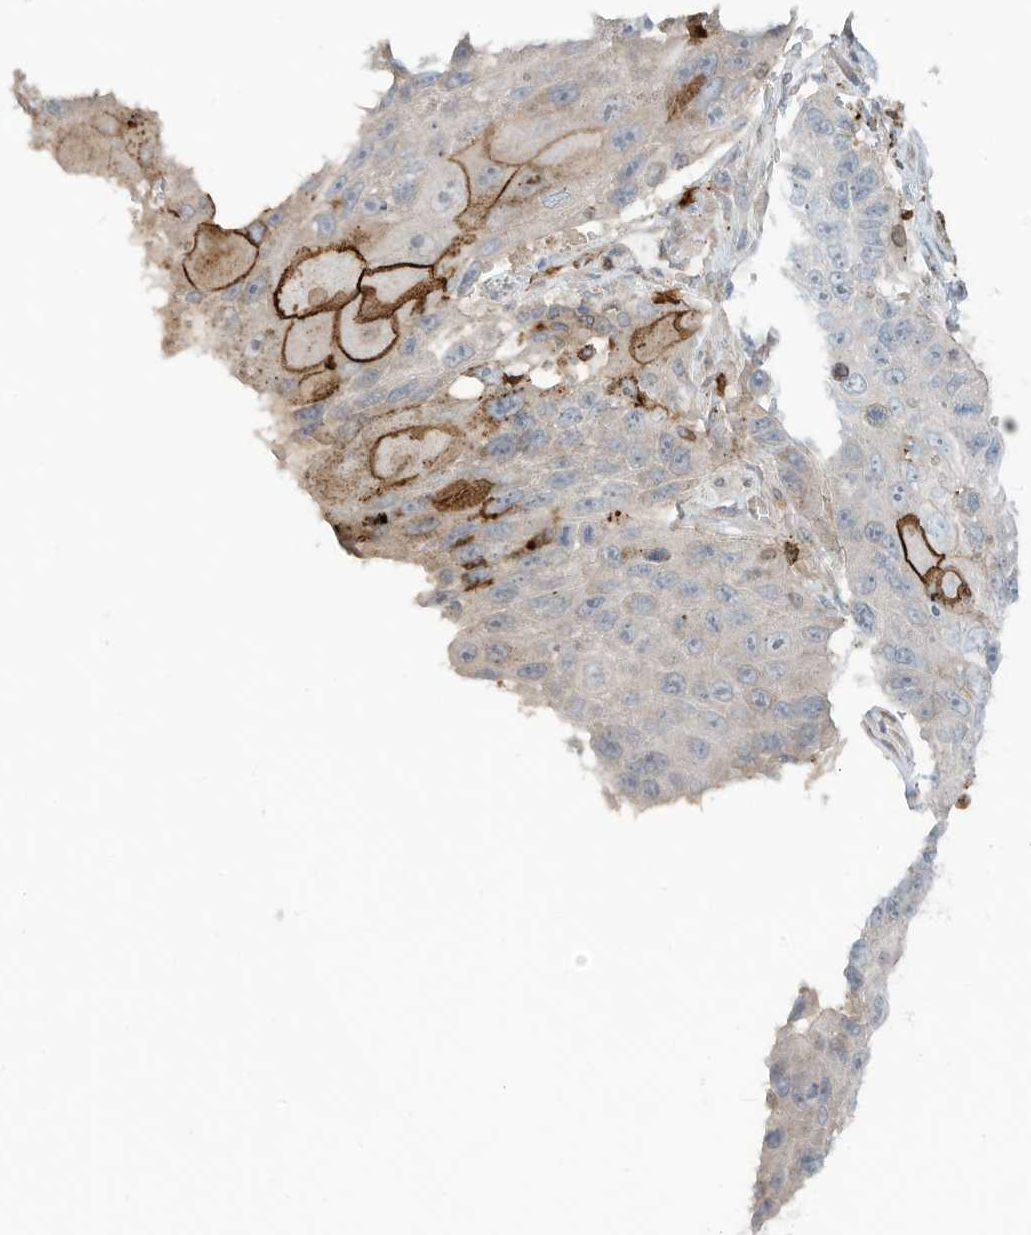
{"staining": {"intensity": "moderate", "quantity": "<25%", "location": "cytoplasmic/membranous"}, "tissue": "lung cancer", "cell_type": "Tumor cells", "image_type": "cancer", "snomed": [{"axis": "morphology", "description": "Squamous cell carcinoma, NOS"}, {"axis": "topography", "description": "Lung"}], "caption": "A micrograph of lung cancer (squamous cell carcinoma) stained for a protein exhibits moderate cytoplasmic/membranous brown staining in tumor cells.", "gene": "NOTO", "patient": {"sex": "male", "age": 61}}